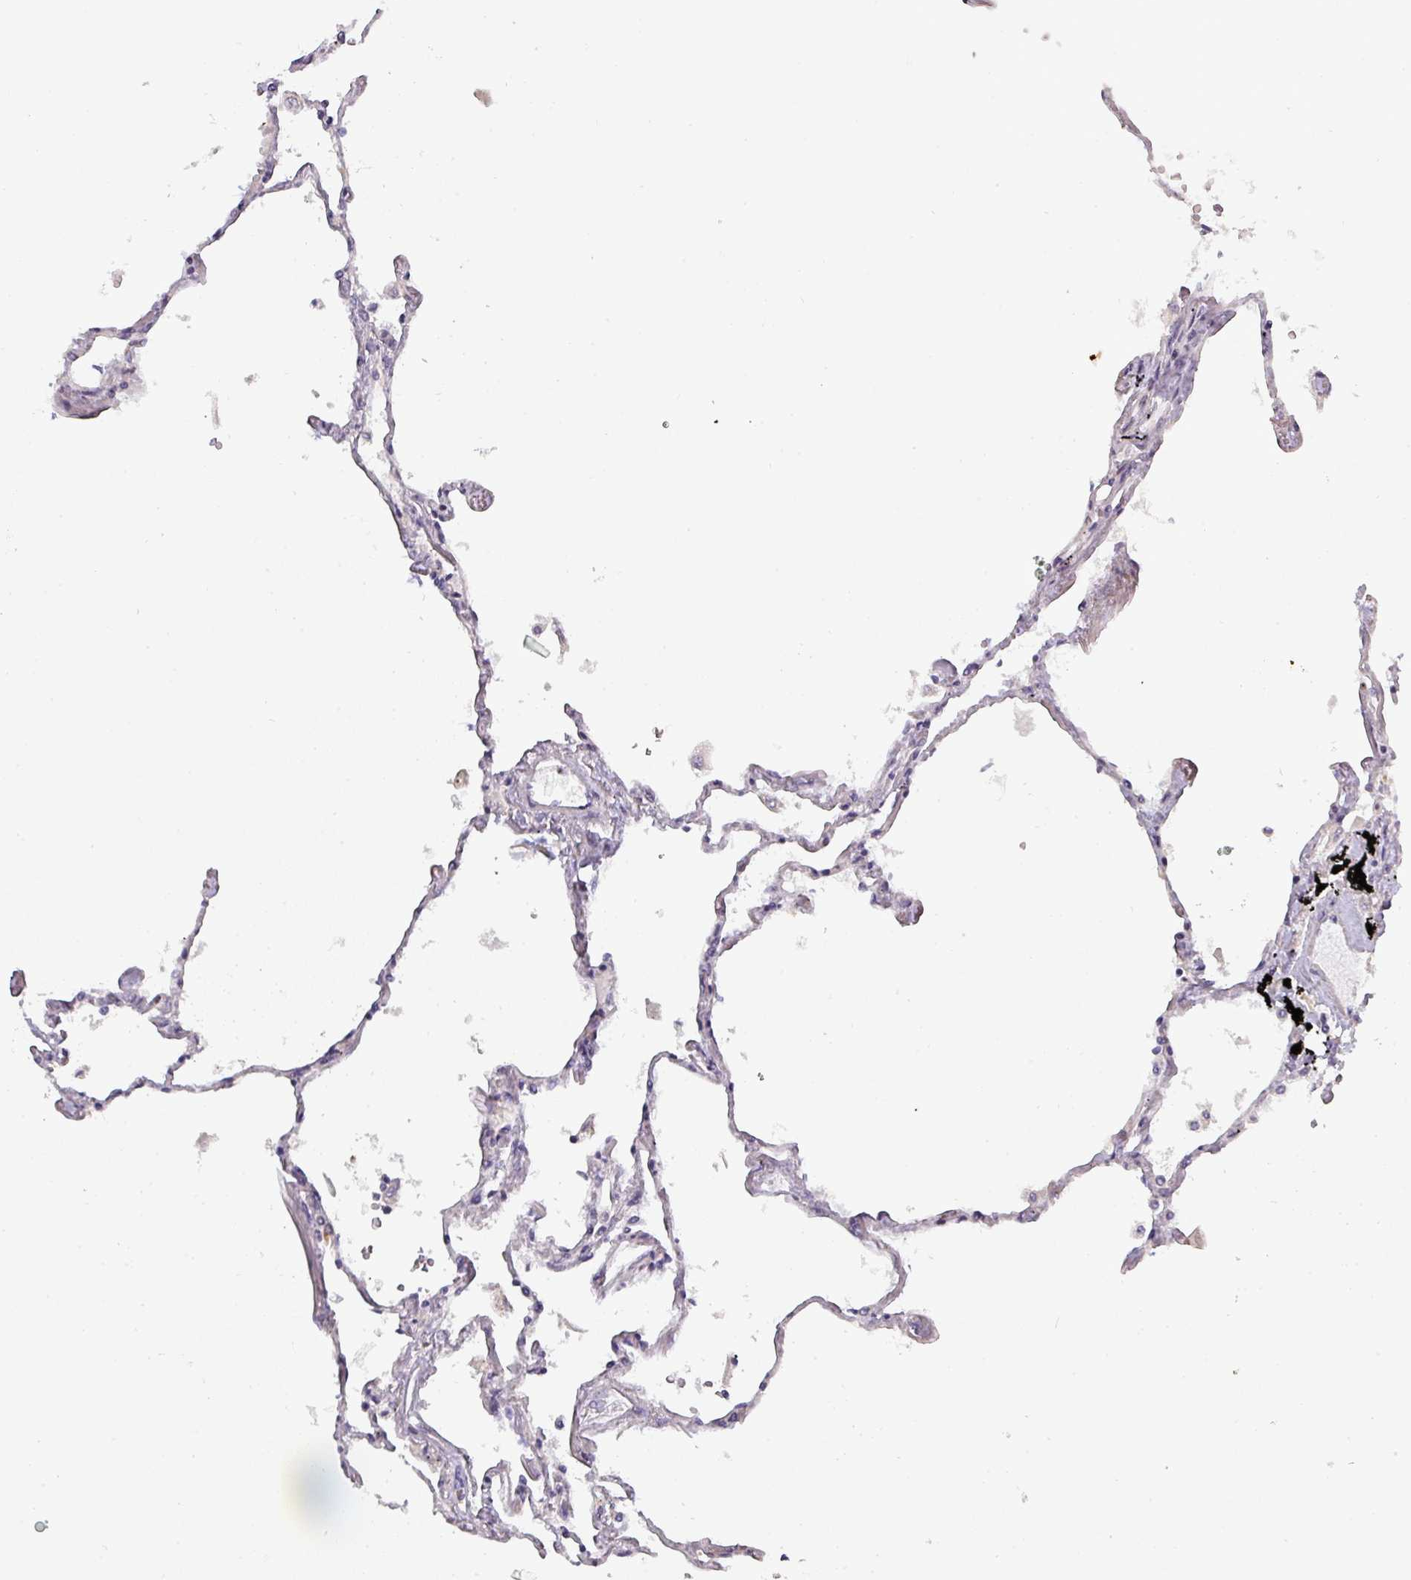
{"staining": {"intensity": "negative", "quantity": "none", "location": "none"}, "tissue": "lung", "cell_type": "Alveolar cells", "image_type": "normal", "snomed": [{"axis": "morphology", "description": "Normal tissue, NOS"}, {"axis": "topography", "description": "Lung"}], "caption": "The micrograph displays no significant expression in alveolar cells of lung.", "gene": "NIN", "patient": {"sex": "female", "age": 67}}